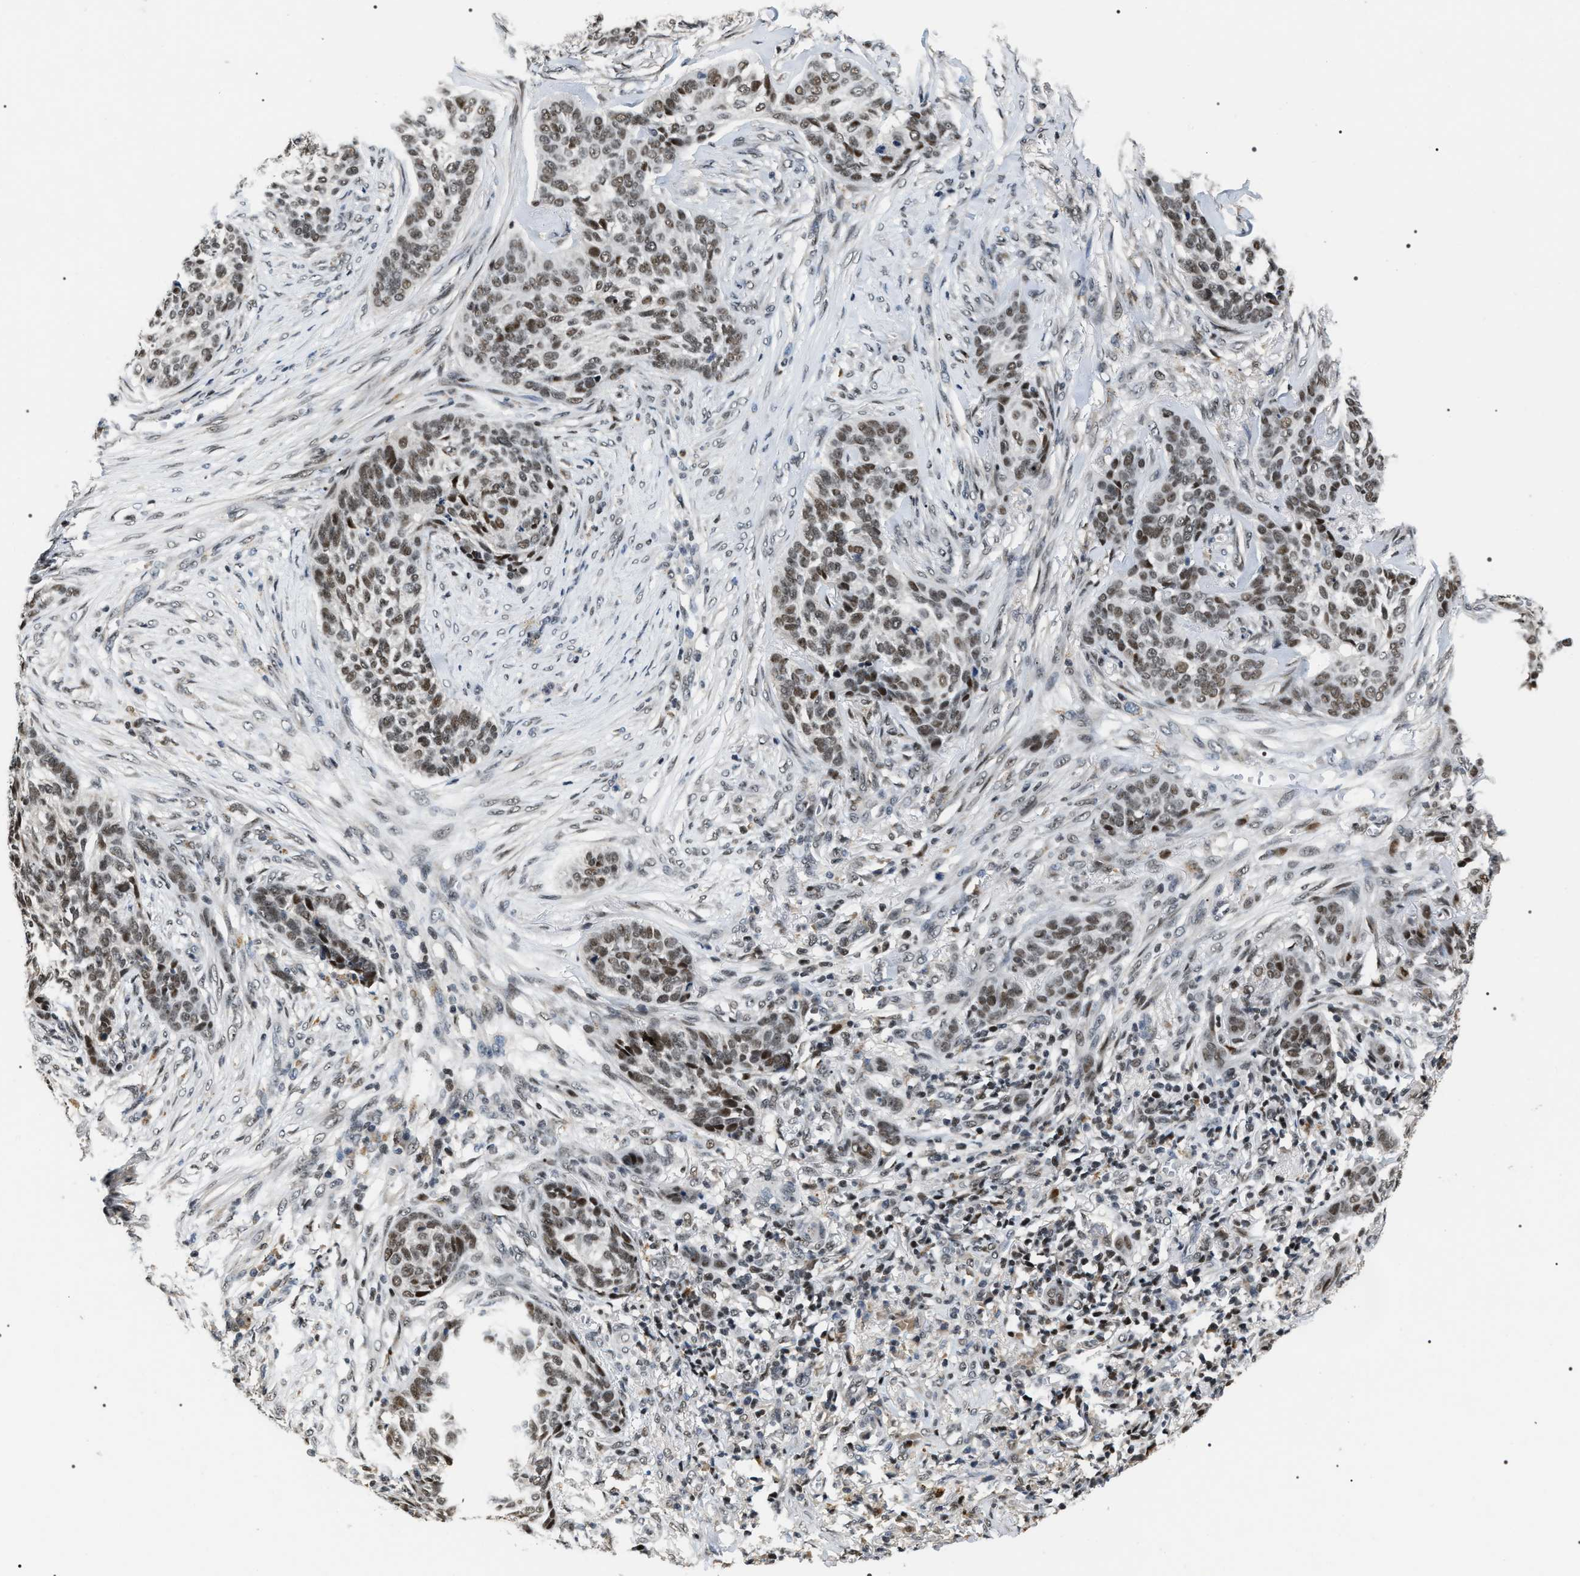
{"staining": {"intensity": "moderate", "quantity": ">75%", "location": "nuclear"}, "tissue": "skin cancer", "cell_type": "Tumor cells", "image_type": "cancer", "snomed": [{"axis": "morphology", "description": "Basal cell carcinoma"}, {"axis": "topography", "description": "Skin"}], "caption": "Immunohistochemistry photomicrograph of human skin cancer (basal cell carcinoma) stained for a protein (brown), which shows medium levels of moderate nuclear positivity in about >75% of tumor cells.", "gene": "C7orf25", "patient": {"sex": "male", "age": 85}}